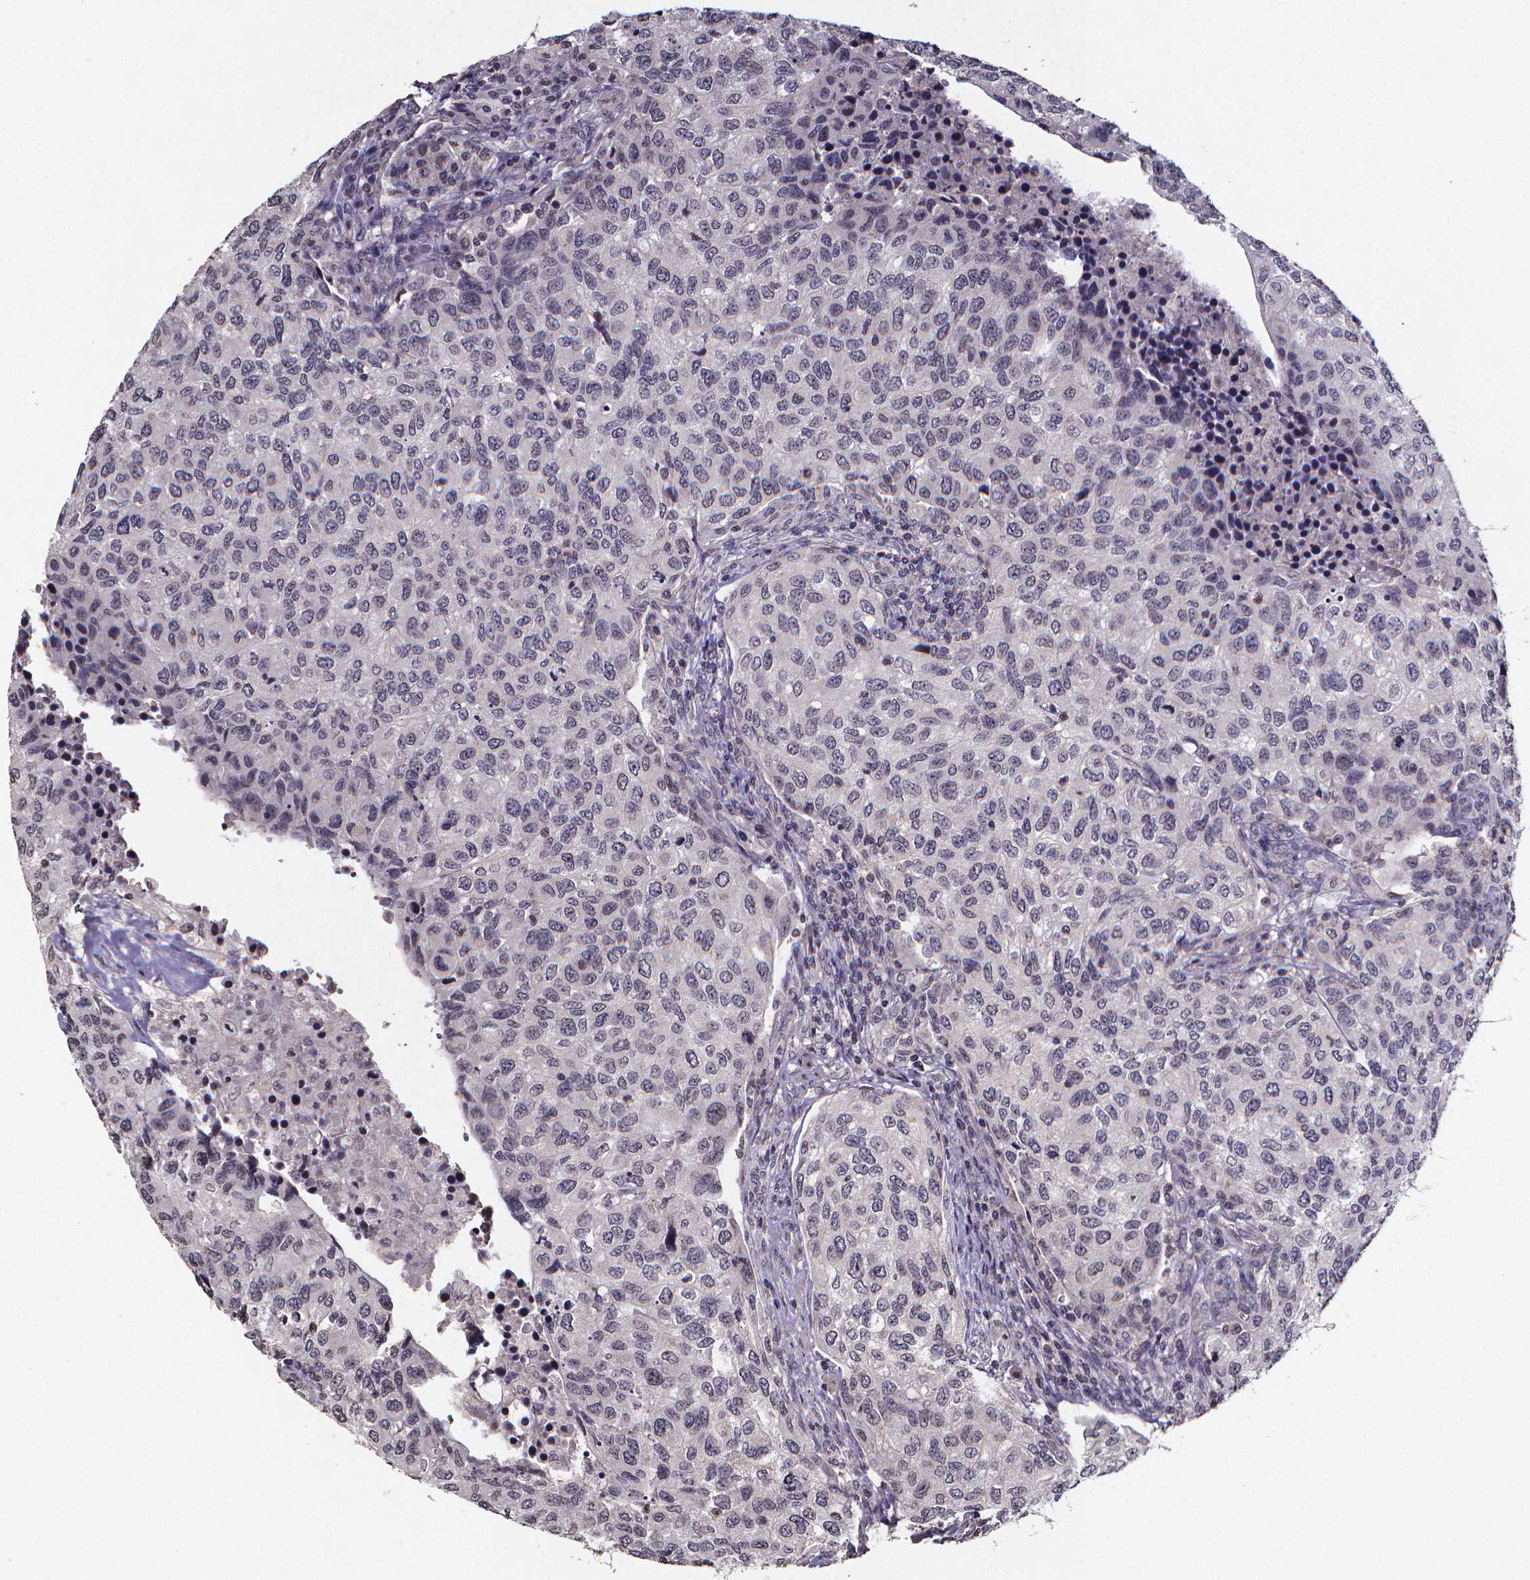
{"staining": {"intensity": "negative", "quantity": "none", "location": "none"}, "tissue": "urothelial cancer", "cell_type": "Tumor cells", "image_type": "cancer", "snomed": [{"axis": "morphology", "description": "Urothelial carcinoma, High grade"}, {"axis": "topography", "description": "Urinary bladder"}], "caption": "Immunohistochemistry (IHC) photomicrograph of neoplastic tissue: urothelial cancer stained with DAB displays no significant protein expression in tumor cells. (Brightfield microscopy of DAB (3,3'-diaminobenzidine) immunohistochemistry (IHC) at high magnification).", "gene": "TP73", "patient": {"sex": "female", "age": 78}}